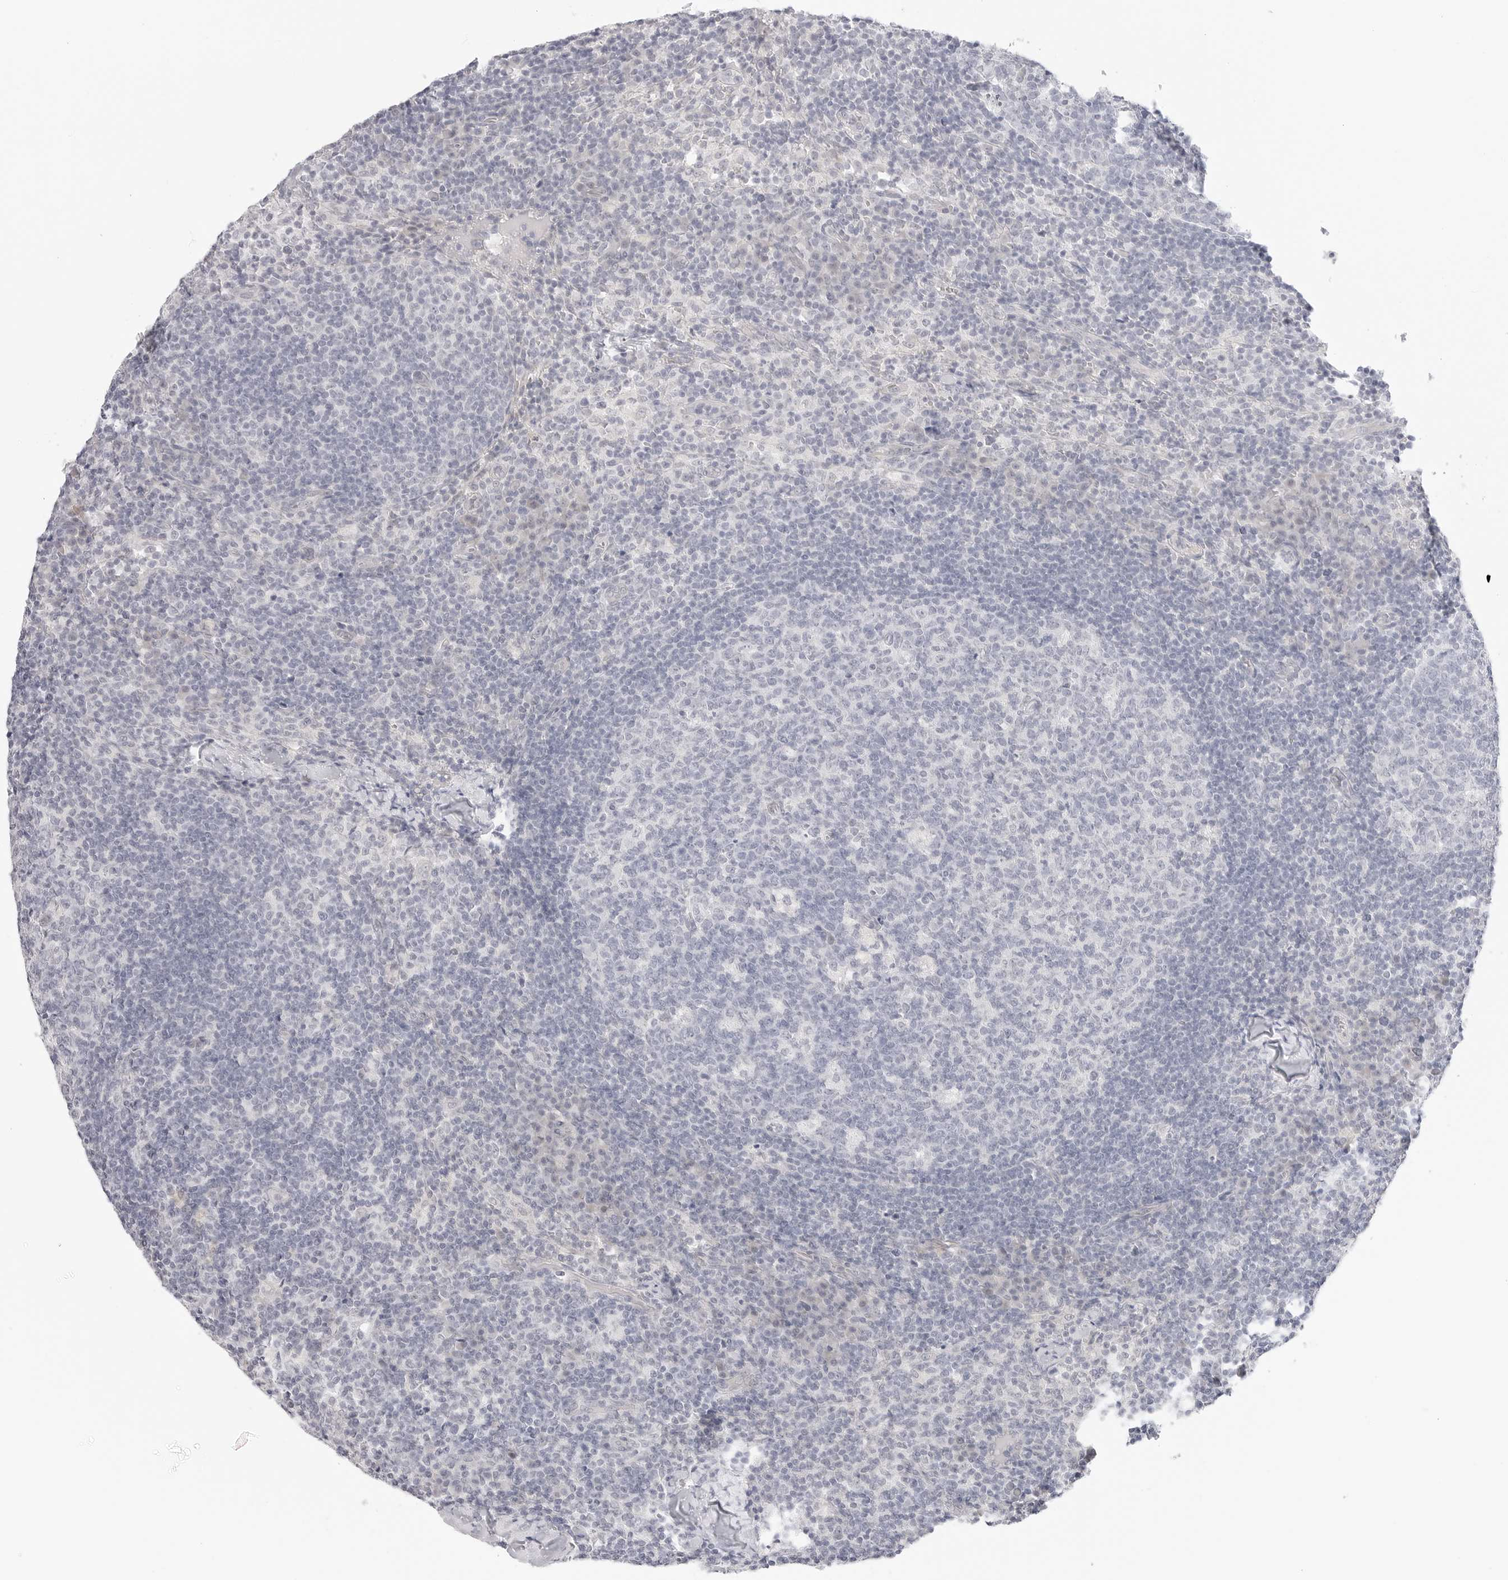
{"staining": {"intensity": "negative", "quantity": "none", "location": "none"}, "tissue": "lymph node", "cell_type": "Germinal center cells", "image_type": "normal", "snomed": [{"axis": "morphology", "description": "Normal tissue, NOS"}, {"axis": "morphology", "description": "Inflammation, NOS"}, {"axis": "topography", "description": "Lymph node"}], "caption": "Immunohistochemistry (IHC) photomicrograph of normal lymph node stained for a protein (brown), which exhibits no positivity in germinal center cells. Nuclei are stained in blue.", "gene": "HMGCS2", "patient": {"sex": "male", "age": 55}}